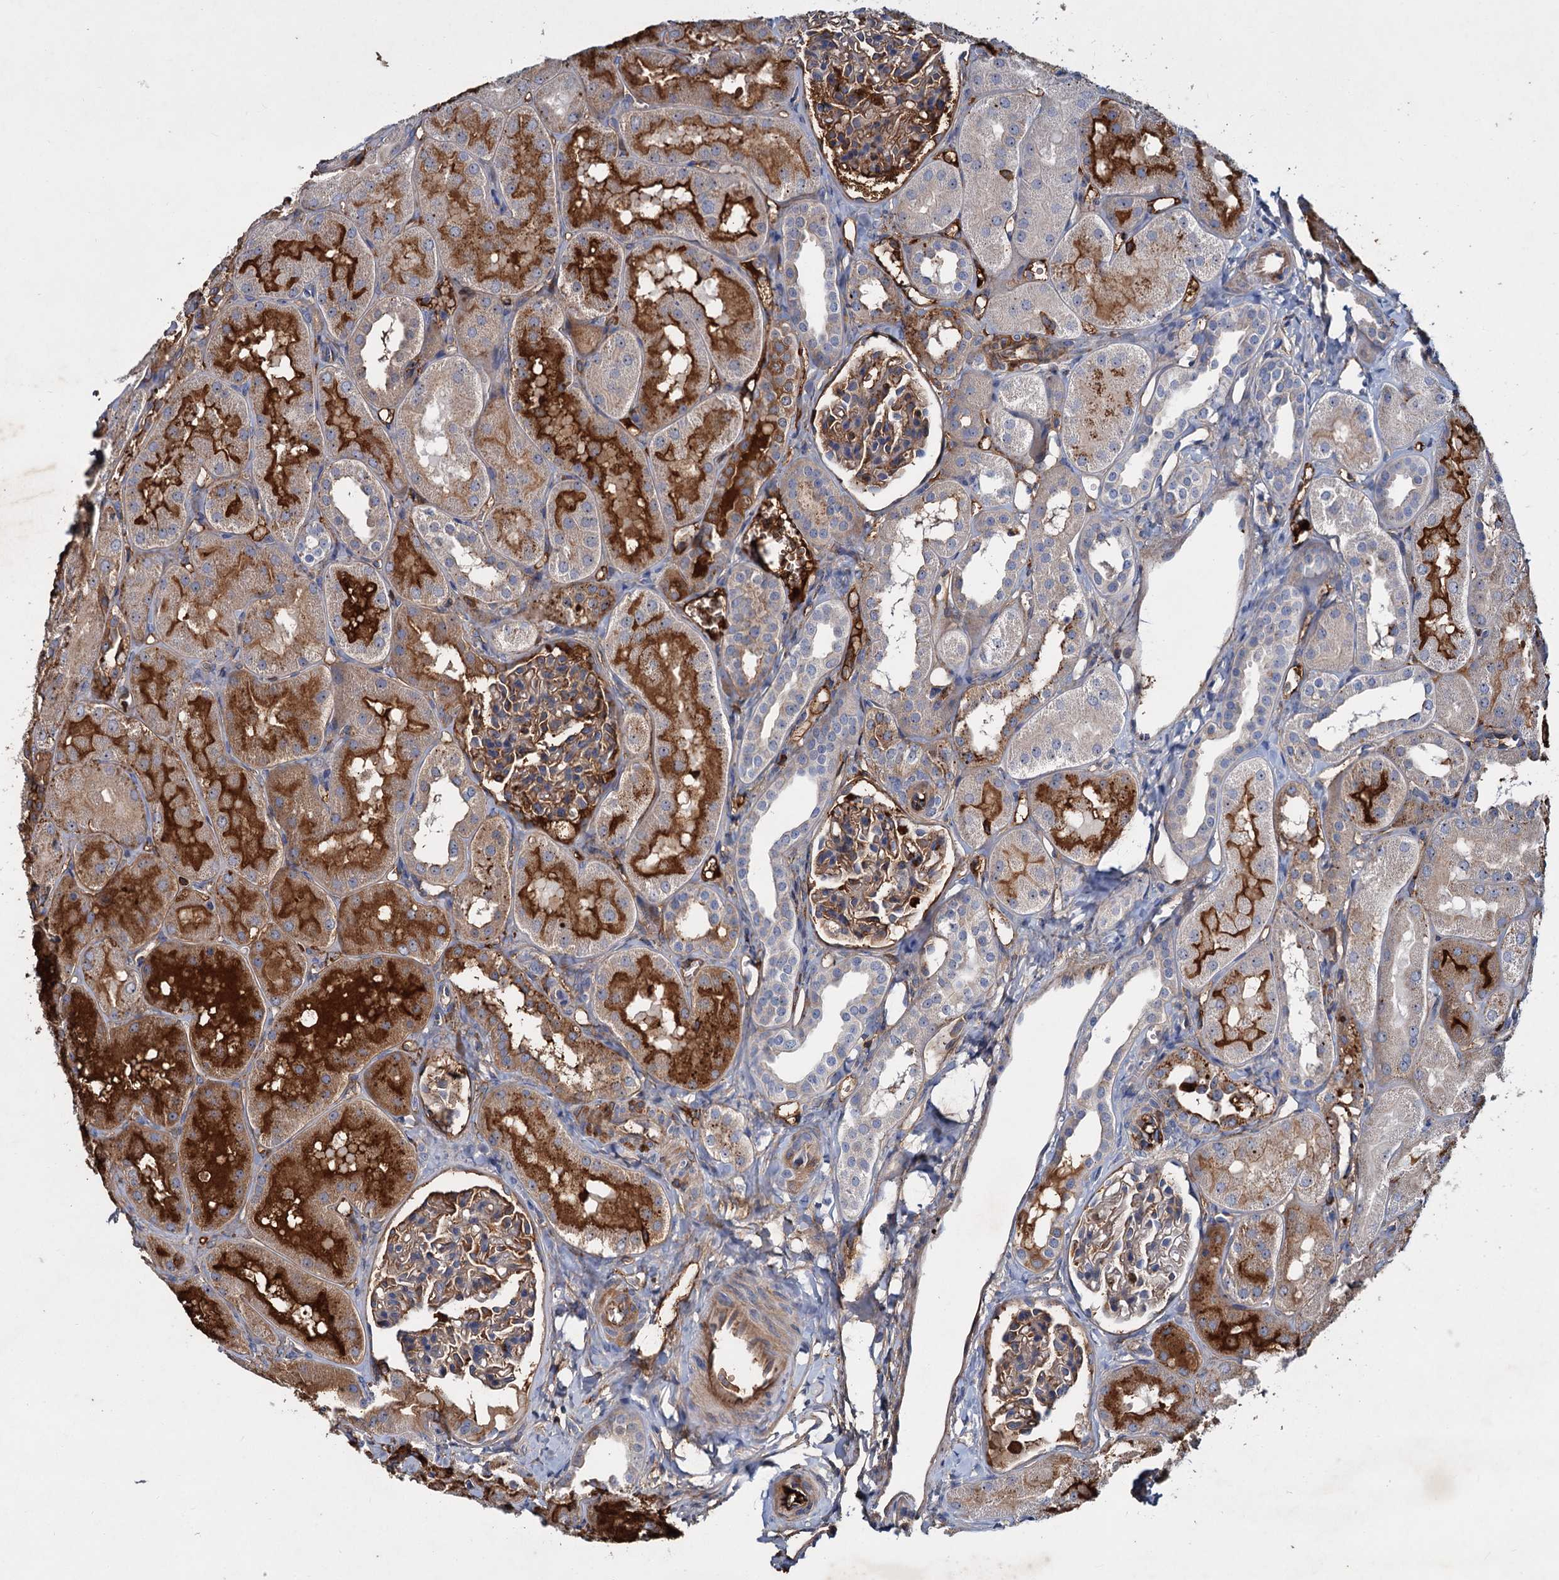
{"staining": {"intensity": "moderate", "quantity": "25%-75%", "location": "cytoplasmic/membranous"}, "tissue": "kidney", "cell_type": "Cells in glomeruli", "image_type": "normal", "snomed": [{"axis": "morphology", "description": "Normal tissue, NOS"}, {"axis": "topography", "description": "Kidney"}, {"axis": "topography", "description": "Urinary bladder"}], "caption": "An image of kidney stained for a protein reveals moderate cytoplasmic/membranous brown staining in cells in glomeruli. The staining is performed using DAB (3,3'-diaminobenzidine) brown chromogen to label protein expression. The nuclei are counter-stained blue using hematoxylin.", "gene": "CHRD", "patient": {"sex": "male", "age": 16}}